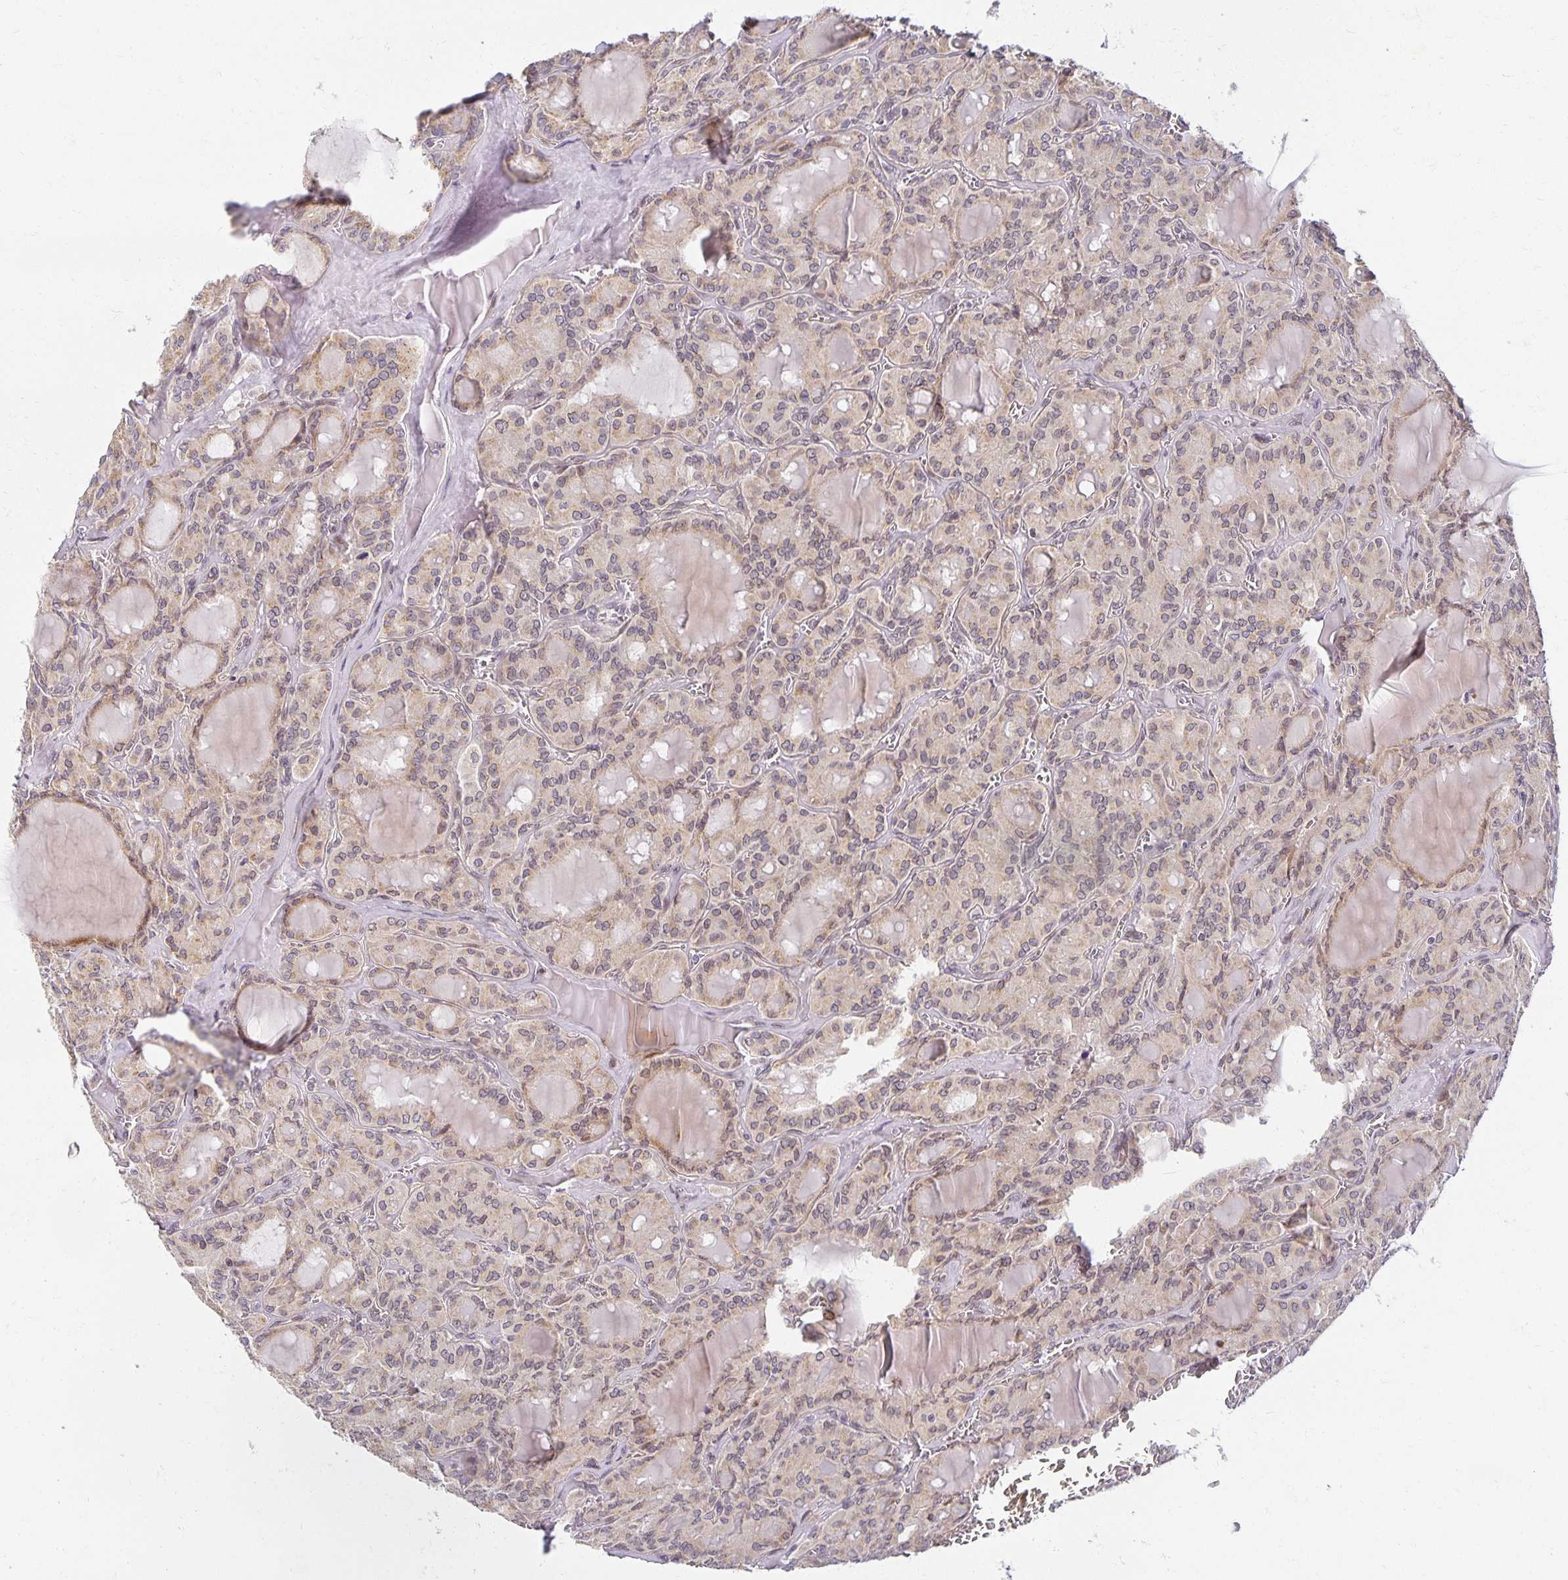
{"staining": {"intensity": "weak", "quantity": "25%-75%", "location": "cytoplasmic/membranous,nuclear"}, "tissue": "thyroid cancer", "cell_type": "Tumor cells", "image_type": "cancer", "snomed": [{"axis": "morphology", "description": "Papillary adenocarcinoma, NOS"}, {"axis": "topography", "description": "Thyroid gland"}], "caption": "A high-resolution photomicrograph shows immunohistochemistry staining of papillary adenocarcinoma (thyroid), which exhibits weak cytoplasmic/membranous and nuclear positivity in about 25%-75% of tumor cells.", "gene": "EHF", "patient": {"sex": "male", "age": 87}}